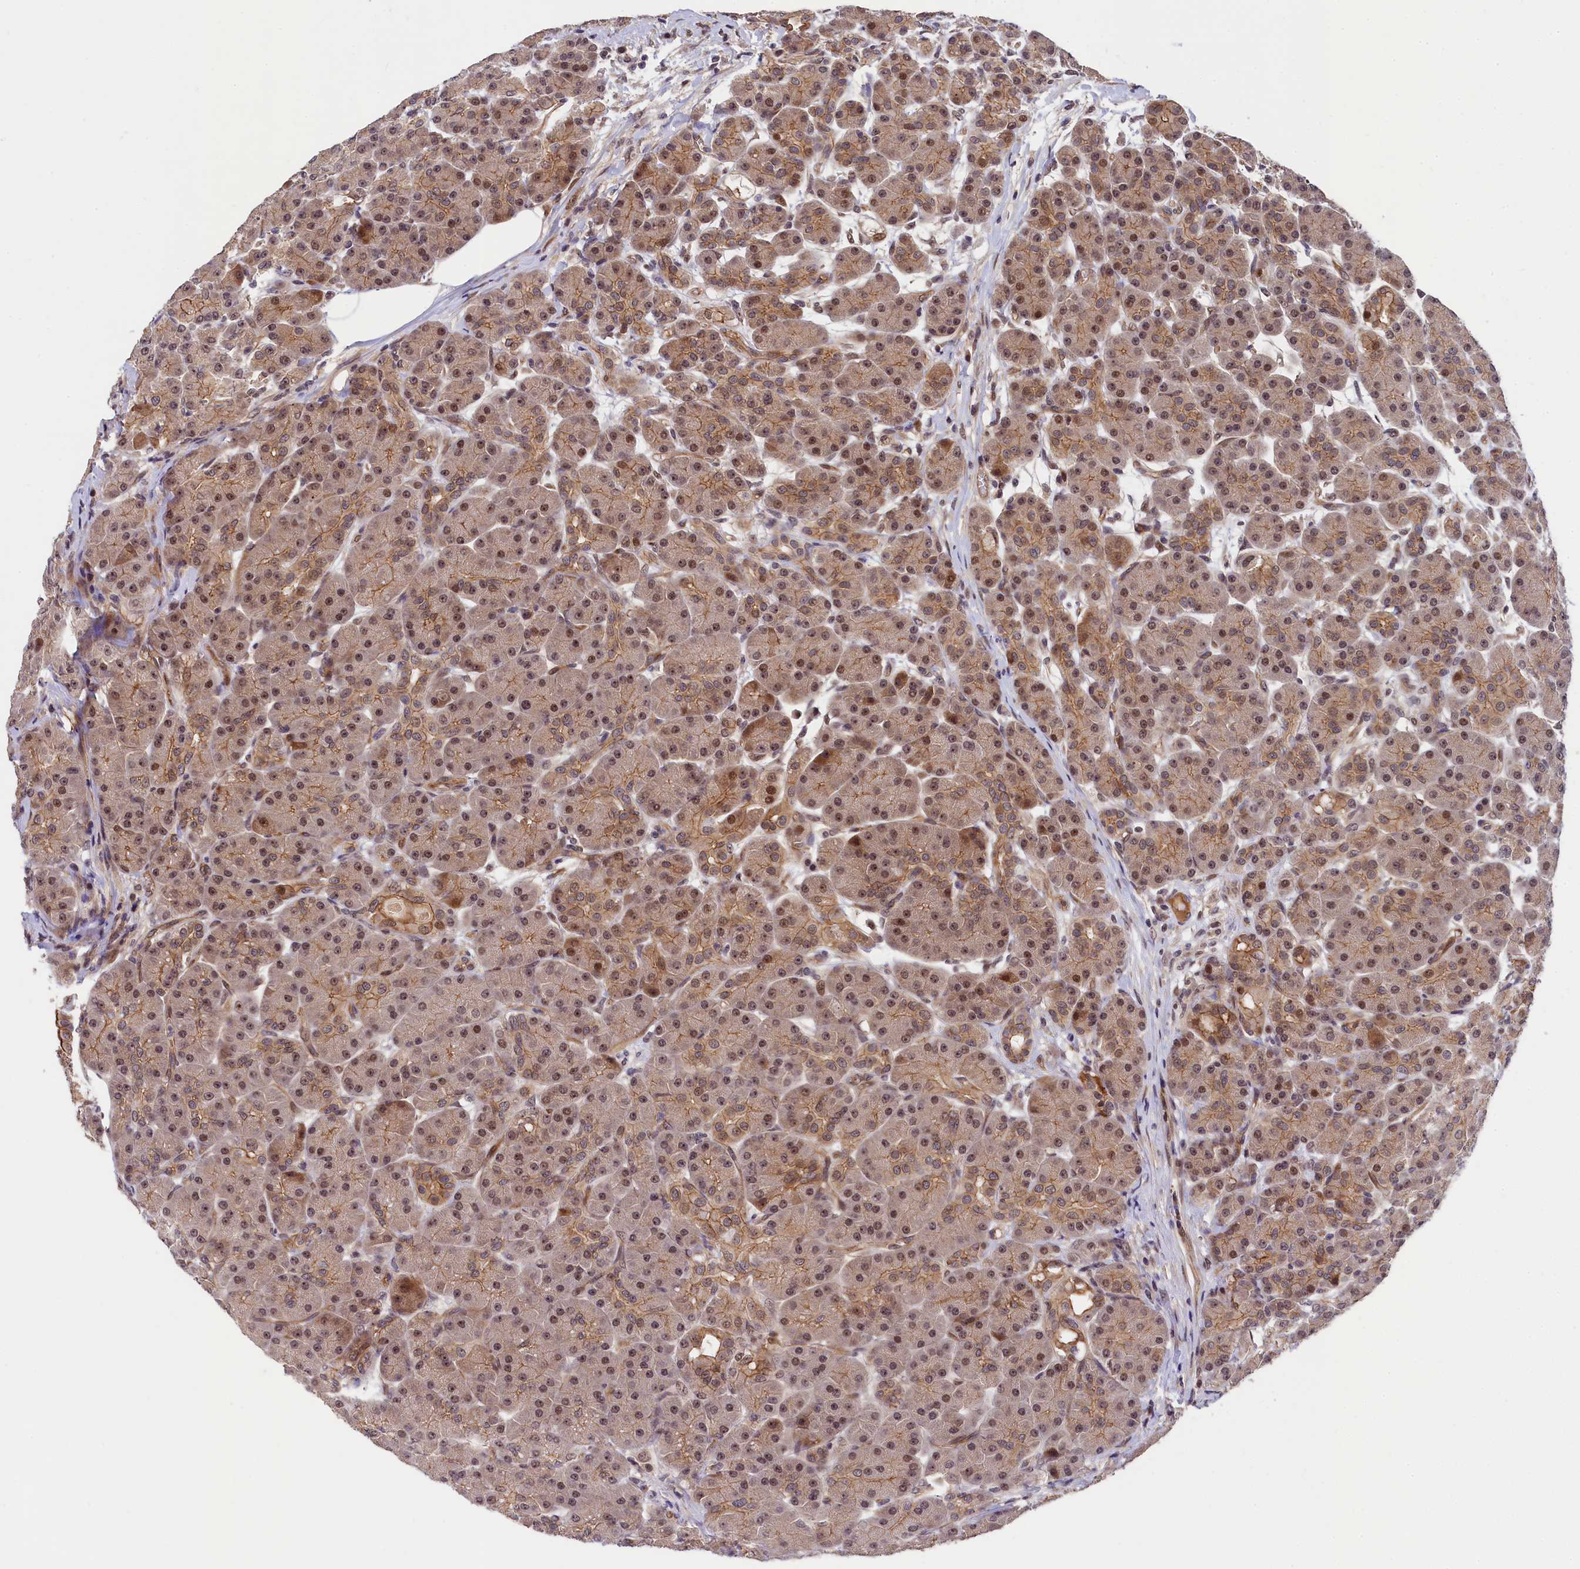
{"staining": {"intensity": "moderate", "quantity": "25%-75%", "location": "cytoplasmic/membranous,nuclear"}, "tissue": "pancreas", "cell_type": "Exocrine glandular cells", "image_type": "normal", "snomed": [{"axis": "morphology", "description": "Normal tissue, NOS"}, {"axis": "topography", "description": "Pancreas"}], "caption": "Protein staining of normal pancreas shows moderate cytoplasmic/membranous,nuclear expression in approximately 25%-75% of exocrine glandular cells. (Brightfield microscopy of DAB IHC at high magnification).", "gene": "ARL14EP", "patient": {"sex": "male", "age": 63}}